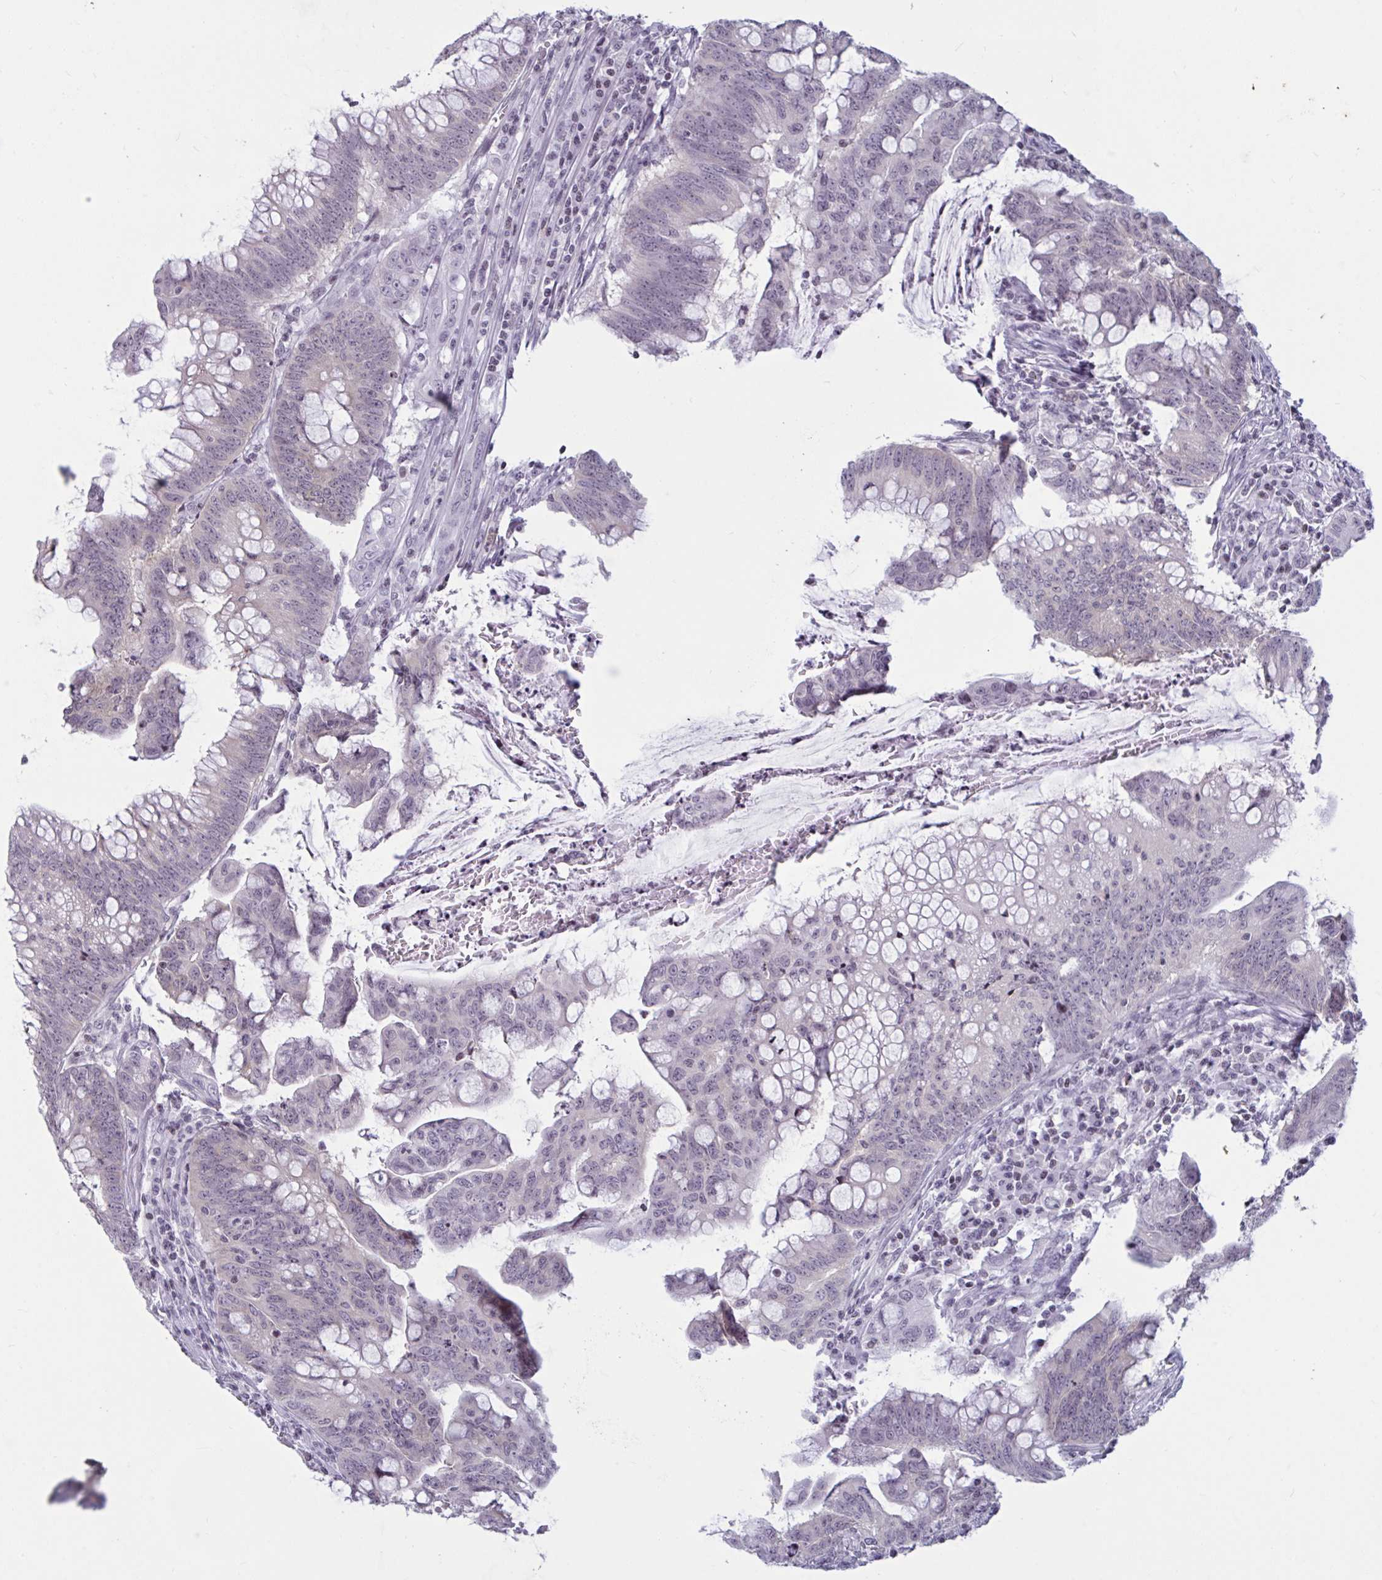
{"staining": {"intensity": "weak", "quantity": "<25%", "location": "cytoplasmic/membranous"}, "tissue": "colorectal cancer", "cell_type": "Tumor cells", "image_type": "cancer", "snomed": [{"axis": "morphology", "description": "Adenocarcinoma, NOS"}, {"axis": "topography", "description": "Colon"}], "caption": "Immunohistochemical staining of colorectal cancer displays no significant staining in tumor cells.", "gene": "TBC1D4", "patient": {"sex": "male", "age": 62}}